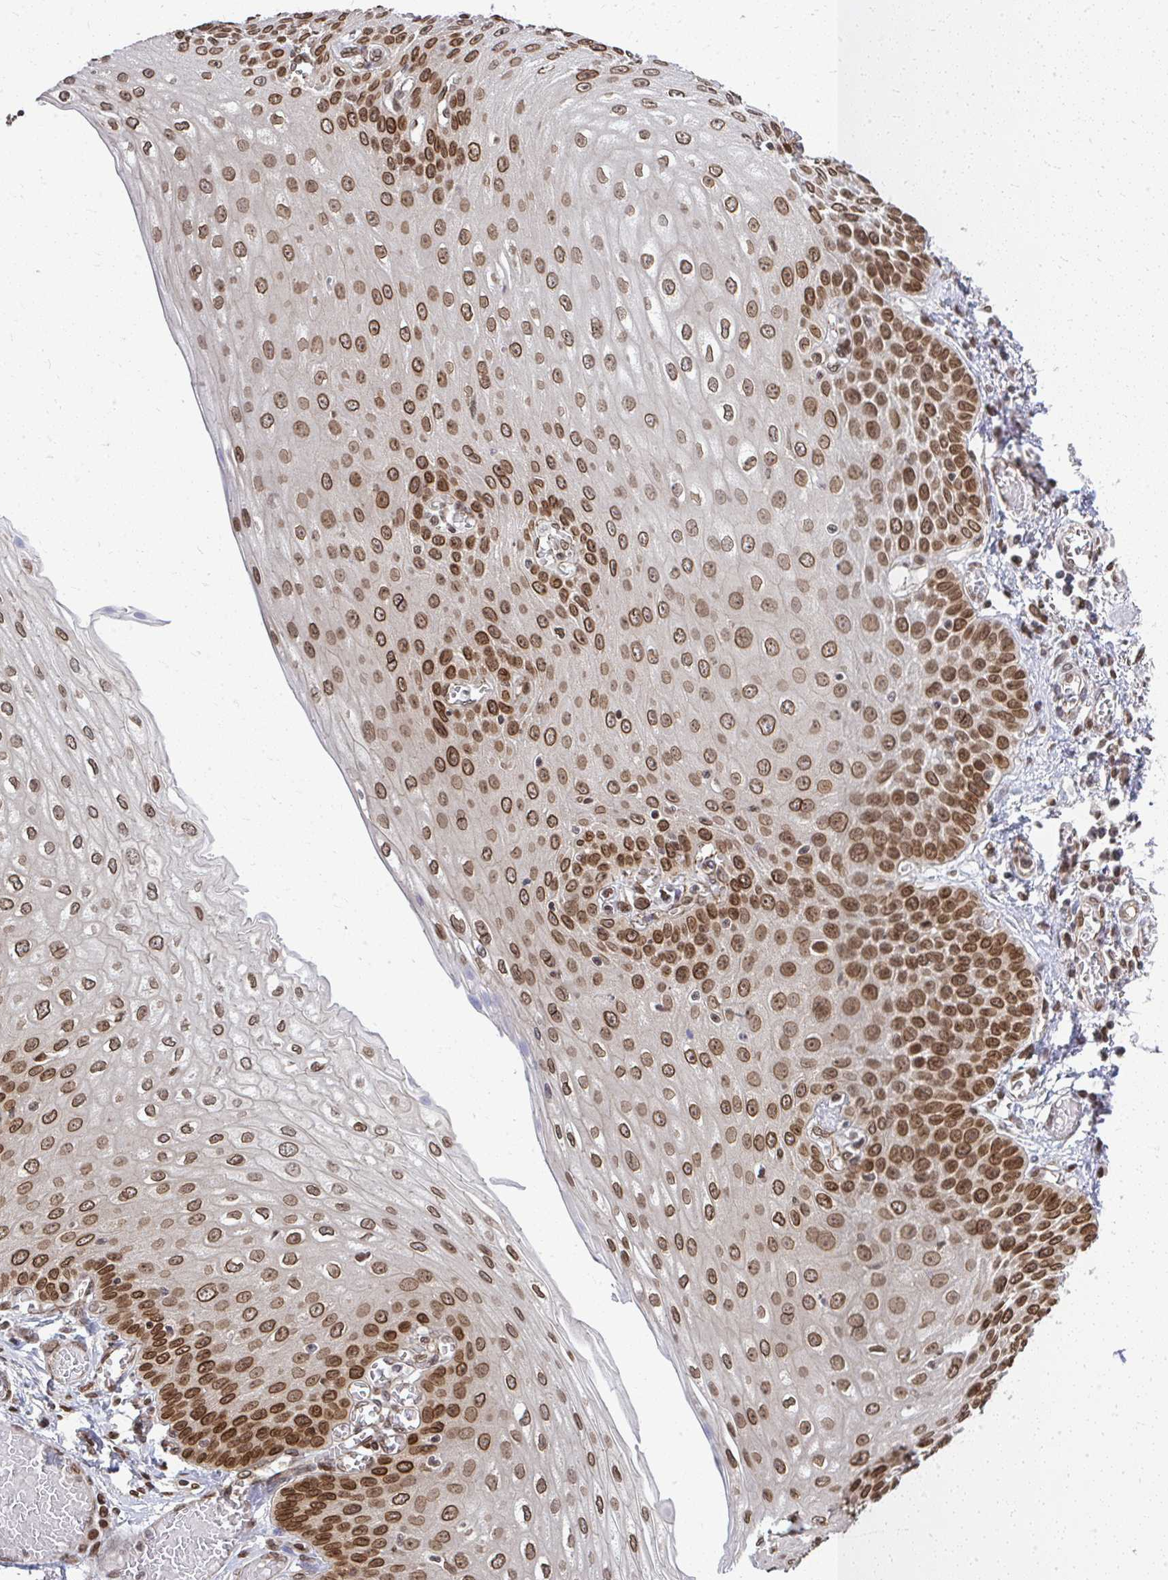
{"staining": {"intensity": "strong", "quantity": ">75%", "location": "cytoplasmic/membranous,nuclear"}, "tissue": "esophagus", "cell_type": "Squamous epithelial cells", "image_type": "normal", "snomed": [{"axis": "morphology", "description": "Normal tissue, NOS"}, {"axis": "morphology", "description": "Adenocarcinoma, NOS"}, {"axis": "topography", "description": "Esophagus"}], "caption": "DAB immunohistochemical staining of unremarkable human esophagus exhibits strong cytoplasmic/membranous,nuclear protein expression in about >75% of squamous epithelial cells.", "gene": "XPO1", "patient": {"sex": "male", "age": 81}}